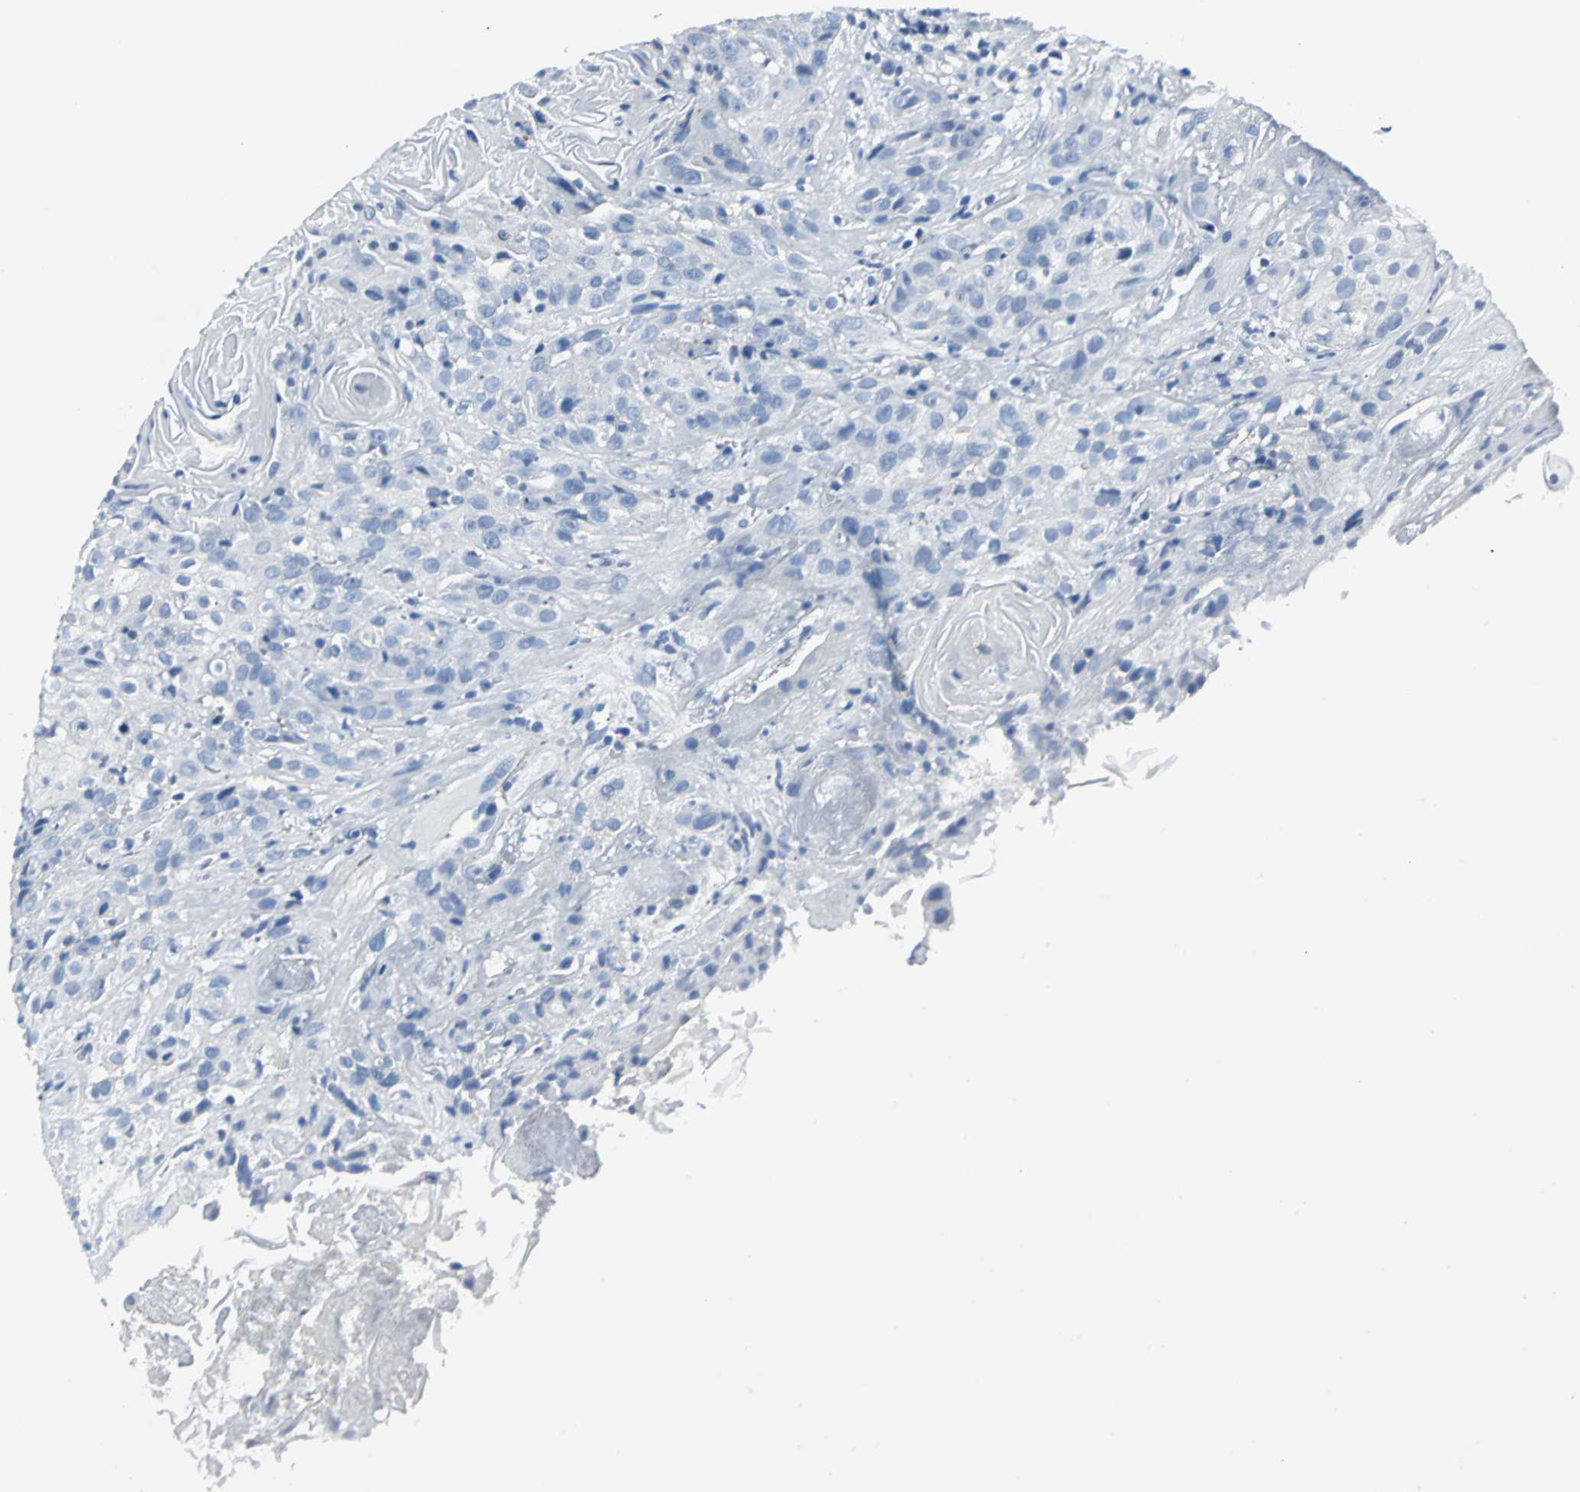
{"staining": {"intensity": "negative", "quantity": "none", "location": "none"}, "tissue": "head and neck cancer", "cell_type": "Tumor cells", "image_type": "cancer", "snomed": [{"axis": "morphology", "description": "Squamous cell carcinoma, NOS"}, {"axis": "topography", "description": "Head-Neck"}], "caption": "High magnification brightfield microscopy of head and neck cancer (squamous cell carcinoma) stained with DAB (brown) and counterstained with hematoxylin (blue): tumor cells show no significant expression. (Stains: DAB (3,3'-diaminobenzidine) immunohistochemistry with hematoxylin counter stain, Microscopy: brightfield microscopy at high magnification).", "gene": "RIPOR1", "patient": {"sex": "female", "age": 84}}